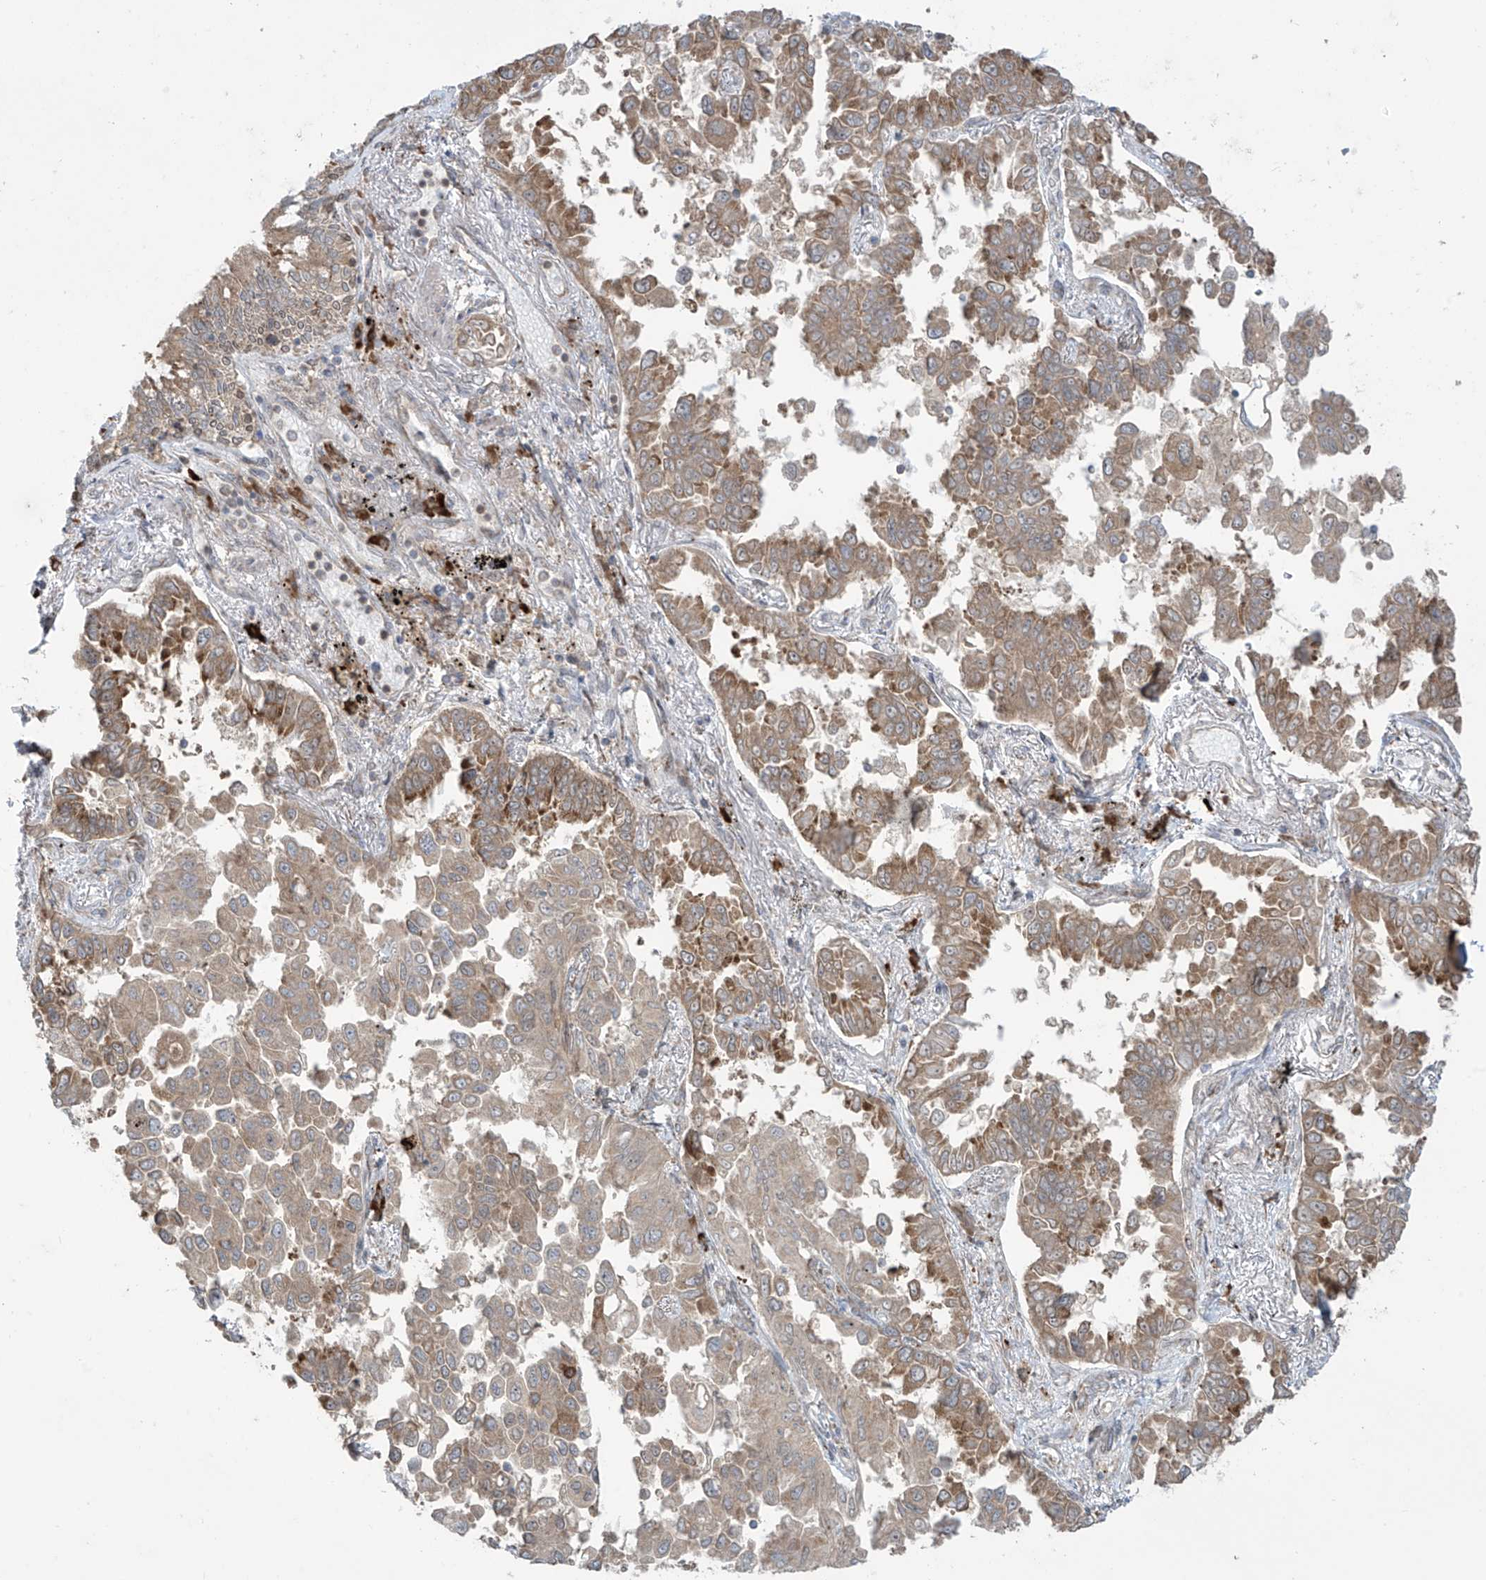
{"staining": {"intensity": "moderate", "quantity": ">75%", "location": "cytoplasmic/membranous"}, "tissue": "lung cancer", "cell_type": "Tumor cells", "image_type": "cancer", "snomed": [{"axis": "morphology", "description": "Adenocarcinoma, NOS"}, {"axis": "topography", "description": "Lung"}], "caption": "Protein staining by IHC shows moderate cytoplasmic/membranous positivity in about >75% of tumor cells in lung adenocarcinoma. The staining is performed using DAB (3,3'-diaminobenzidine) brown chromogen to label protein expression. The nuclei are counter-stained blue using hematoxylin.", "gene": "PPAT", "patient": {"sex": "female", "age": 67}}